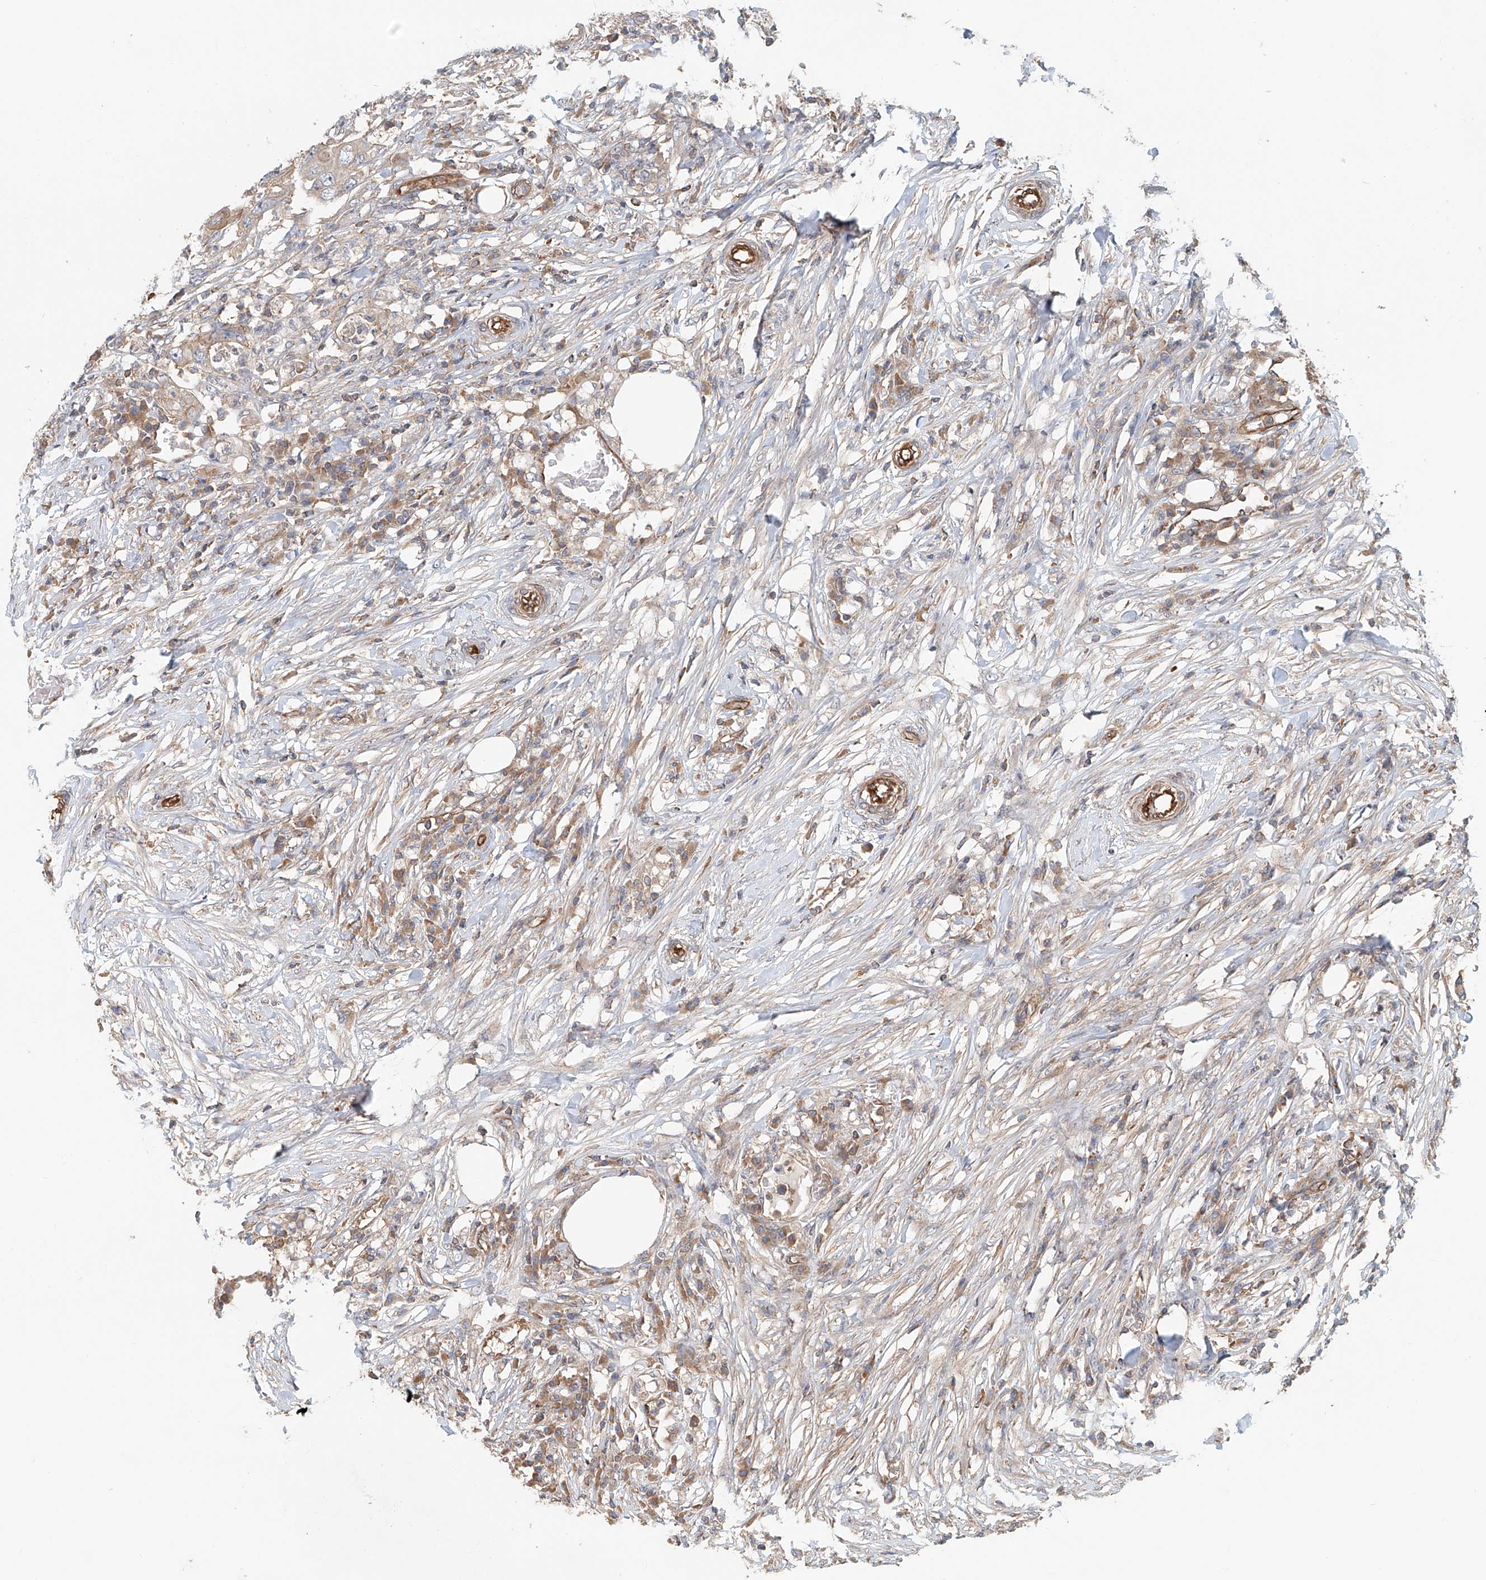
{"staining": {"intensity": "moderate", "quantity": "25%-75%", "location": "cytoplasmic/membranous"}, "tissue": "colorectal cancer", "cell_type": "Tumor cells", "image_type": "cancer", "snomed": [{"axis": "morphology", "description": "Adenocarcinoma, NOS"}, {"axis": "topography", "description": "Colon"}], "caption": "IHC of colorectal cancer exhibits medium levels of moderate cytoplasmic/membranous positivity in about 25%-75% of tumor cells.", "gene": "FRYL", "patient": {"sex": "male", "age": 71}}